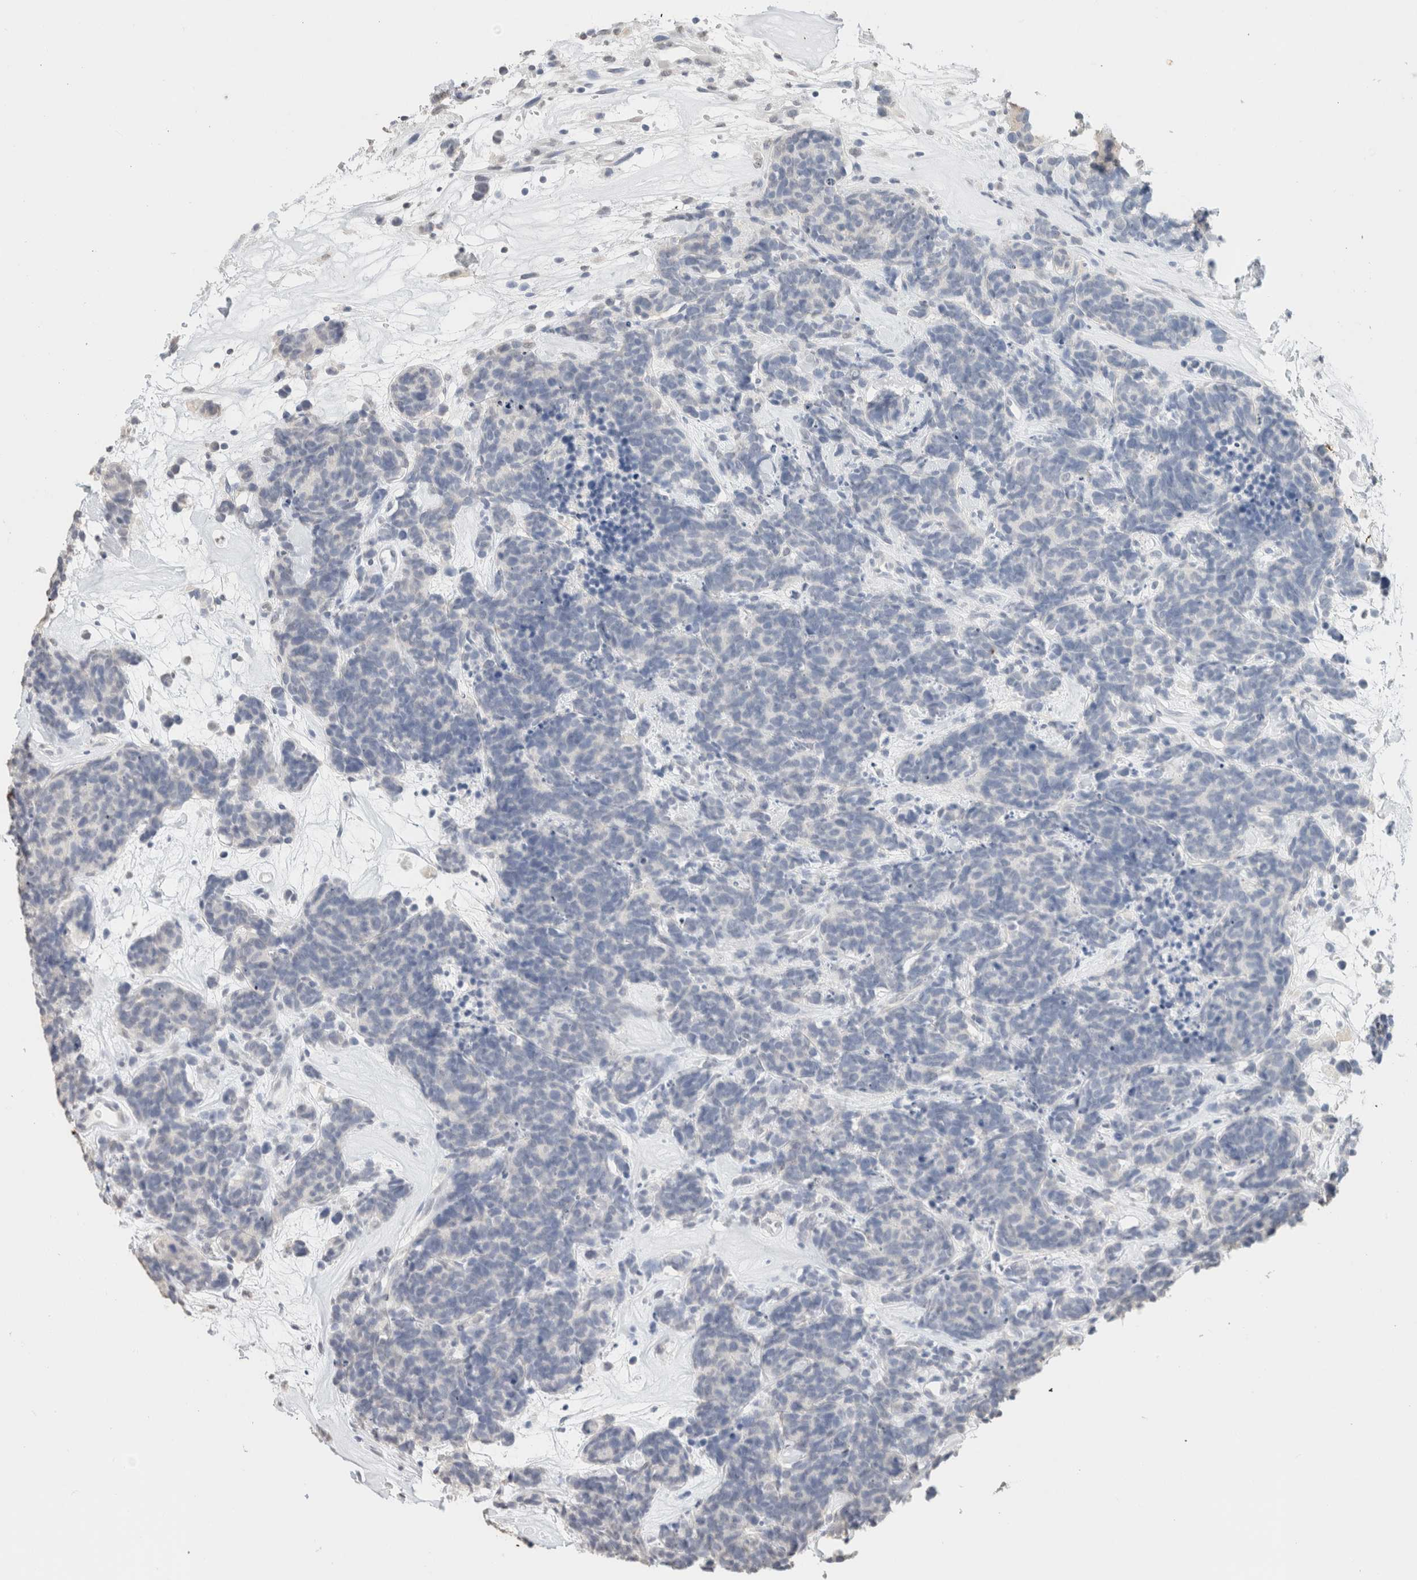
{"staining": {"intensity": "negative", "quantity": "none", "location": "none"}, "tissue": "carcinoid", "cell_type": "Tumor cells", "image_type": "cancer", "snomed": [{"axis": "morphology", "description": "Carcinoma, NOS"}, {"axis": "morphology", "description": "Carcinoid, malignant, NOS"}, {"axis": "topography", "description": "Urinary bladder"}], "caption": "Tumor cells show no significant expression in carcinoid.", "gene": "CD80", "patient": {"sex": "male", "age": 57}}